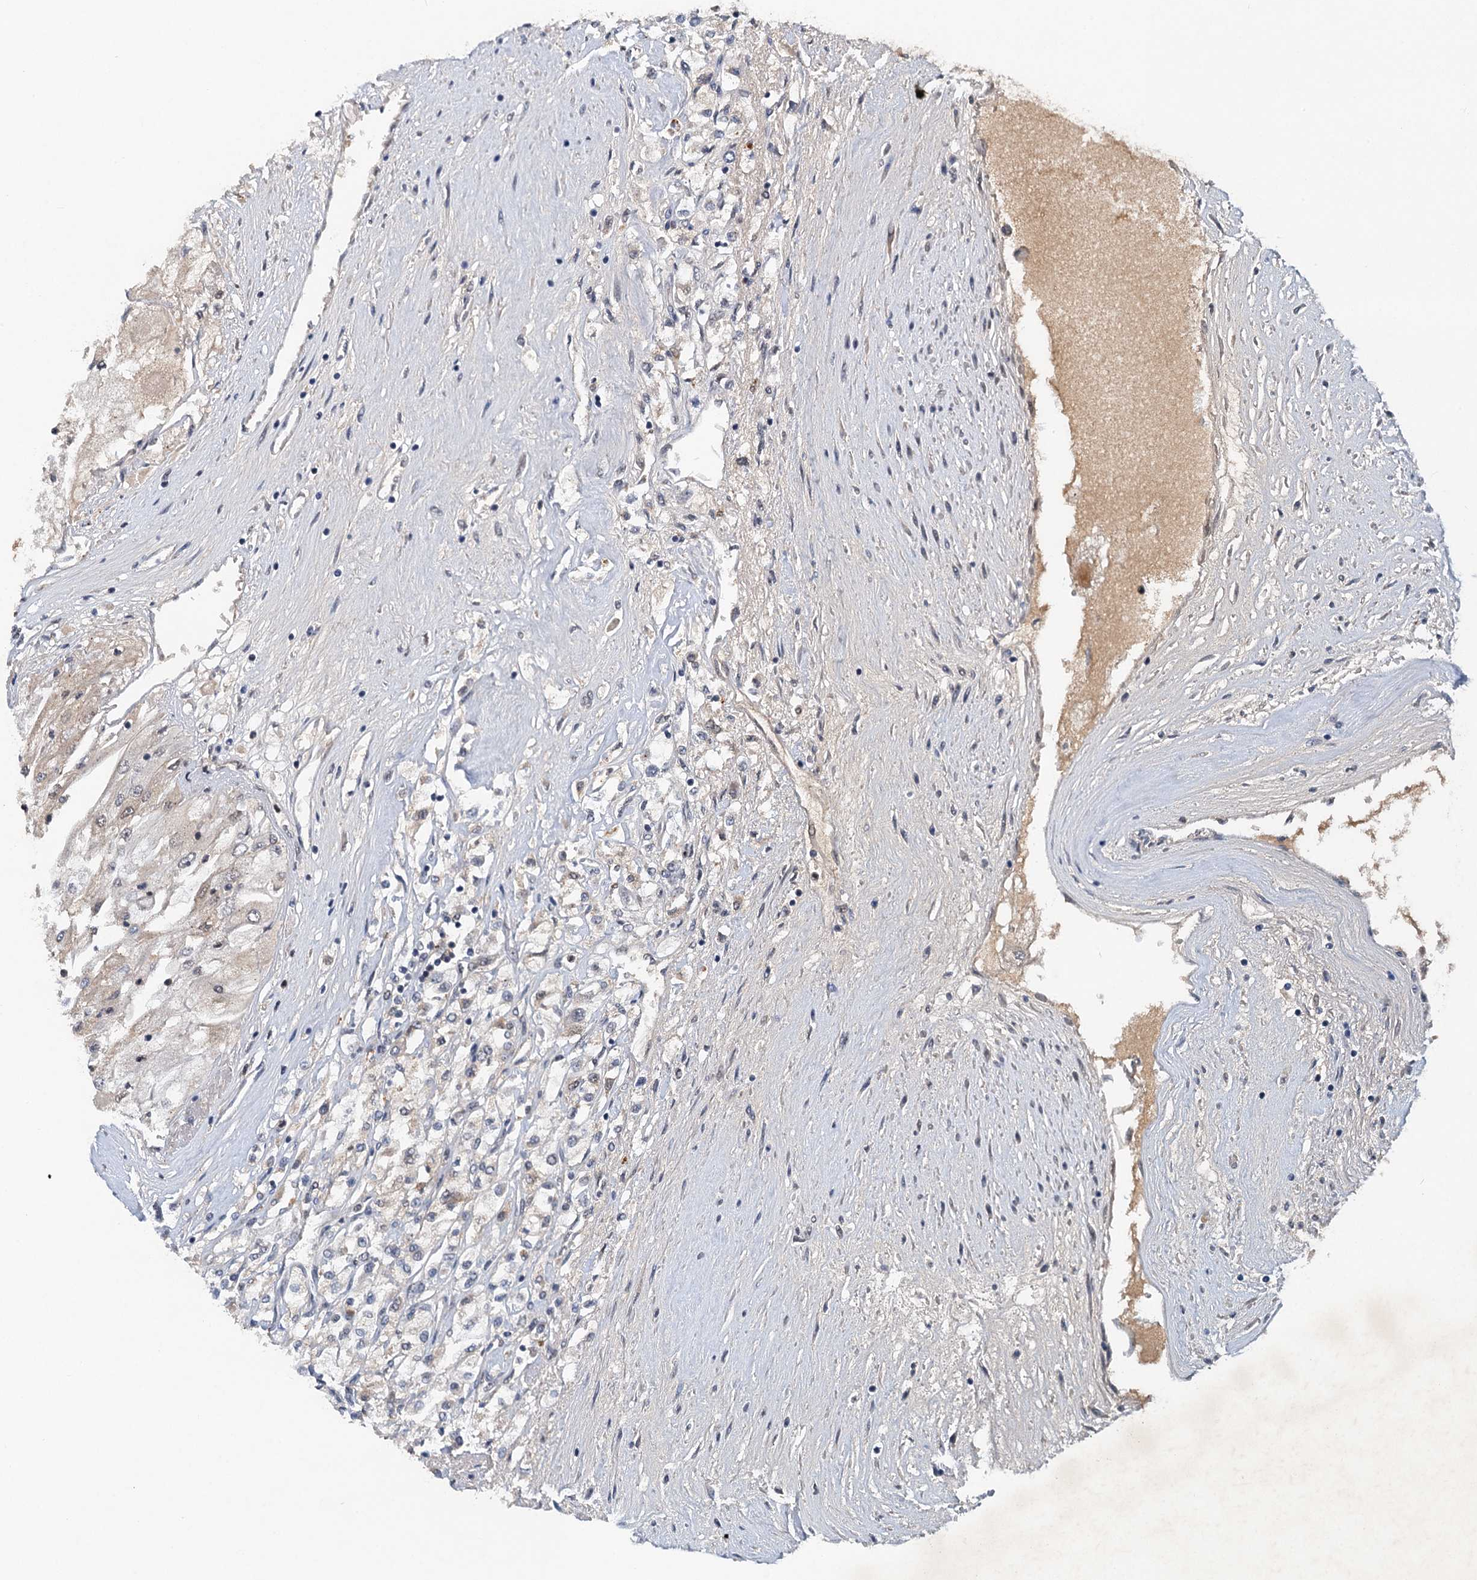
{"staining": {"intensity": "negative", "quantity": "none", "location": "none"}, "tissue": "renal cancer", "cell_type": "Tumor cells", "image_type": "cancer", "snomed": [{"axis": "morphology", "description": "Adenocarcinoma, NOS"}, {"axis": "topography", "description": "Kidney"}], "caption": "The micrograph reveals no staining of tumor cells in adenocarcinoma (renal). Brightfield microscopy of immunohistochemistry (IHC) stained with DAB (3,3'-diaminobenzidine) (brown) and hematoxylin (blue), captured at high magnification.", "gene": "CSTF3", "patient": {"sex": "male", "age": 80}}